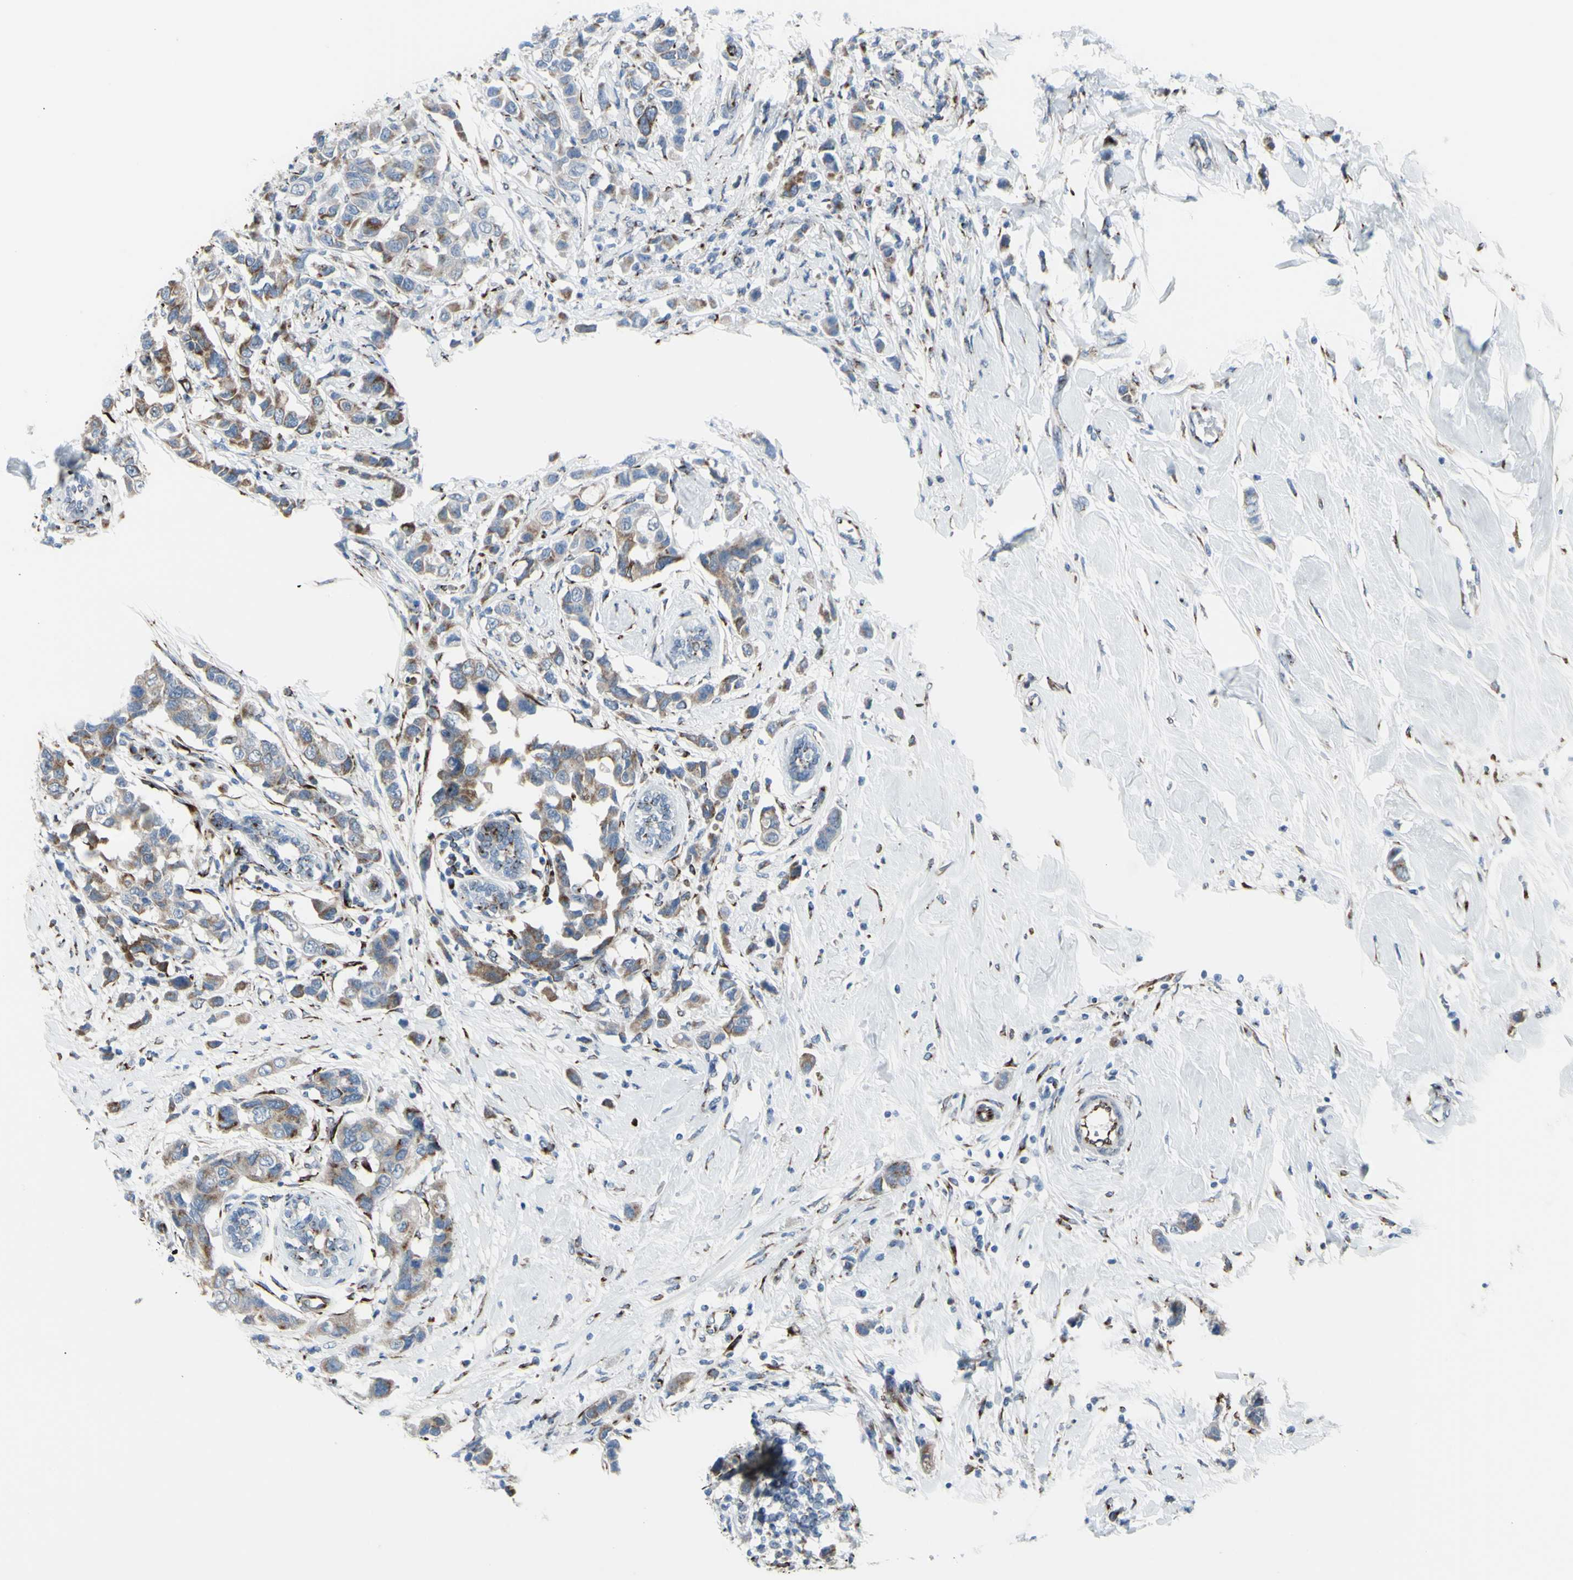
{"staining": {"intensity": "moderate", "quantity": ">75%", "location": "cytoplasmic/membranous"}, "tissue": "breast cancer", "cell_type": "Tumor cells", "image_type": "cancer", "snomed": [{"axis": "morphology", "description": "Normal tissue, NOS"}, {"axis": "morphology", "description": "Duct carcinoma"}, {"axis": "topography", "description": "Breast"}], "caption": "A medium amount of moderate cytoplasmic/membranous expression is appreciated in approximately >75% of tumor cells in infiltrating ductal carcinoma (breast) tissue.", "gene": "GLG1", "patient": {"sex": "female", "age": 50}}